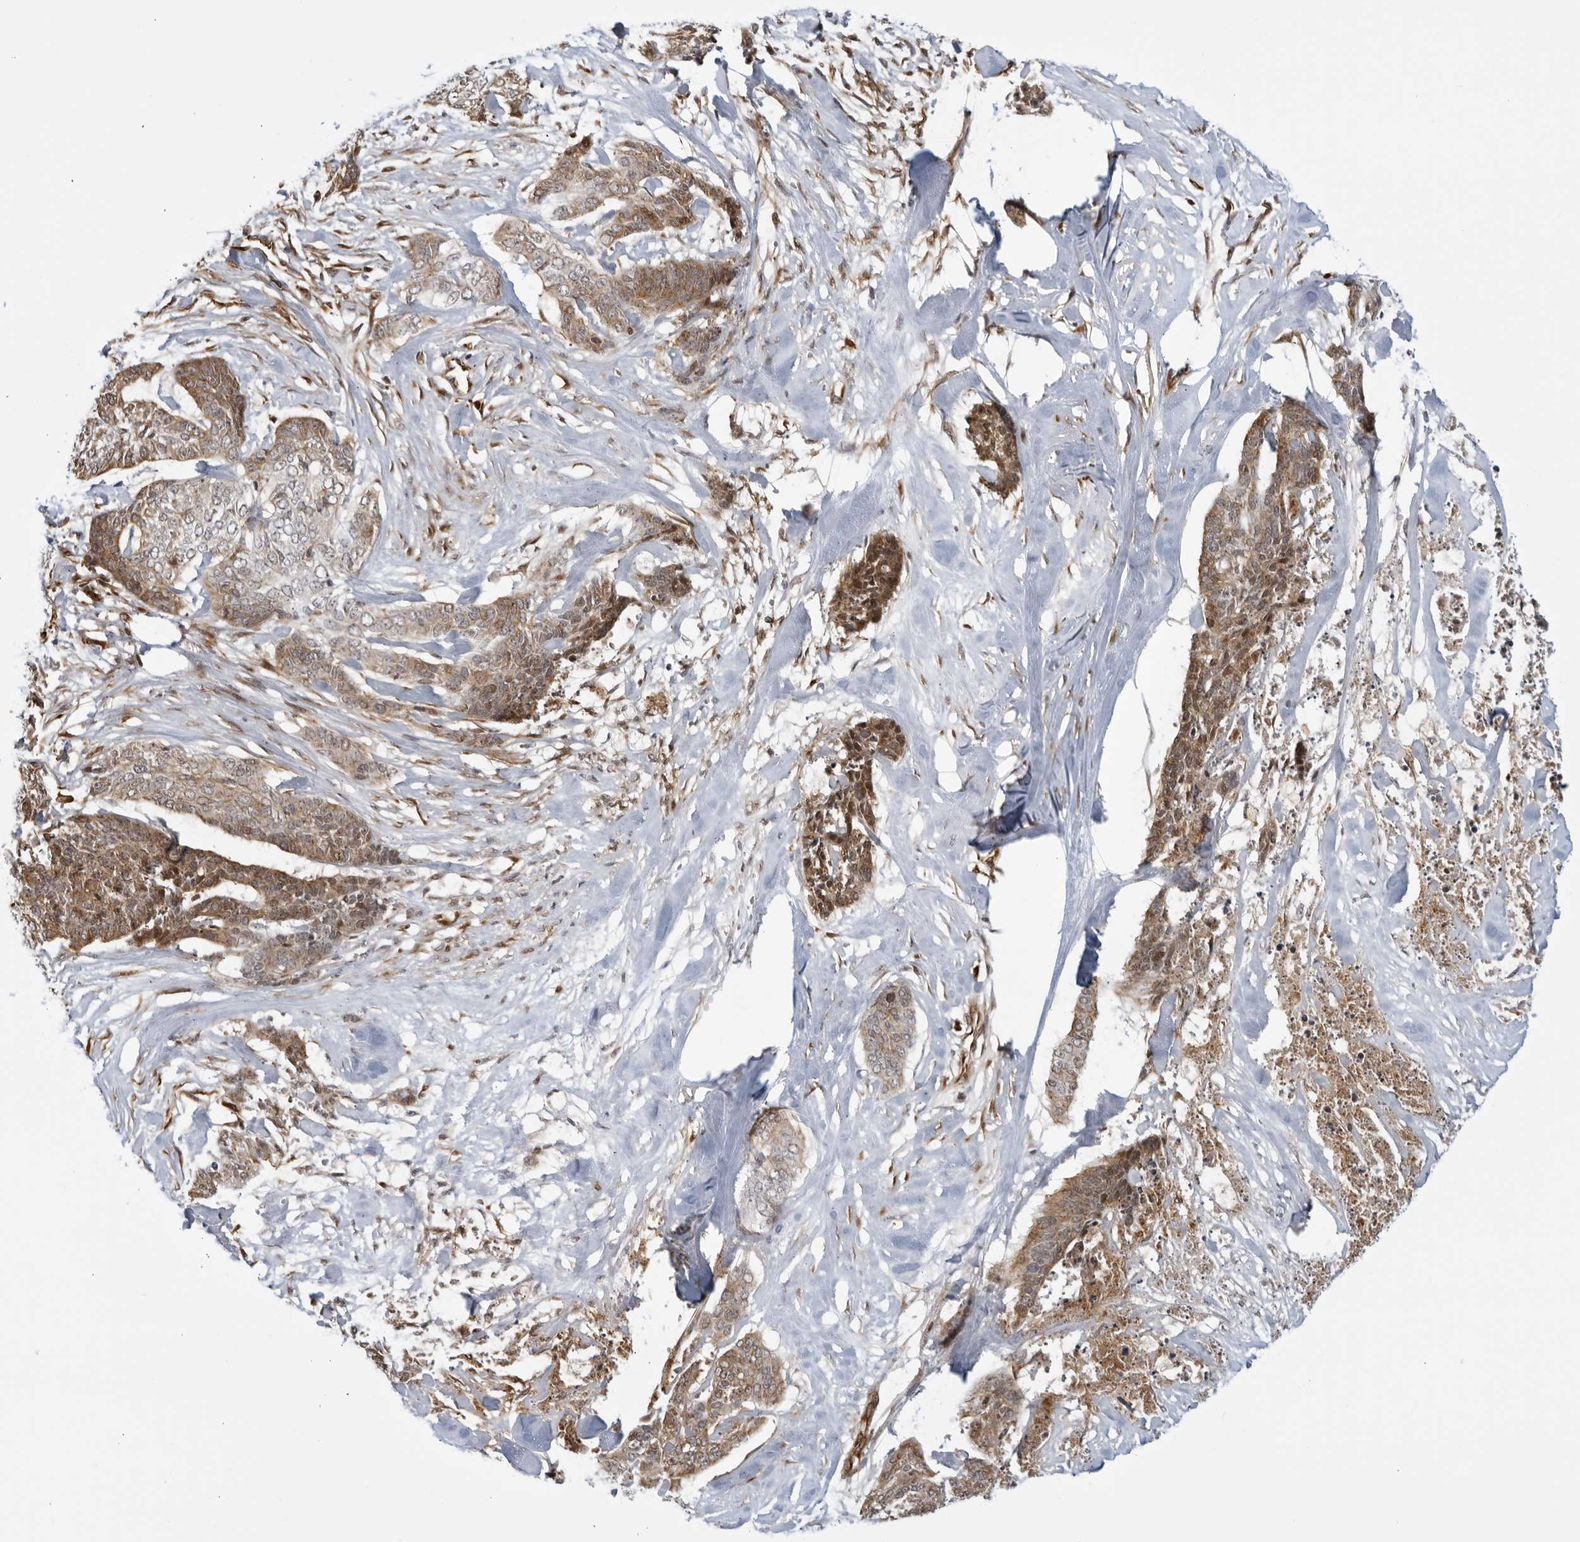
{"staining": {"intensity": "moderate", "quantity": ">75%", "location": "cytoplasmic/membranous"}, "tissue": "skin cancer", "cell_type": "Tumor cells", "image_type": "cancer", "snomed": [{"axis": "morphology", "description": "Basal cell carcinoma"}, {"axis": "topography", "description": "Skin"}], "caption": "Skin cancer stained with a protein marker demonstrates moderate staining in tumor cells.", "gene": "TCF21", "patient": {"sex": "female", "age": 64}}